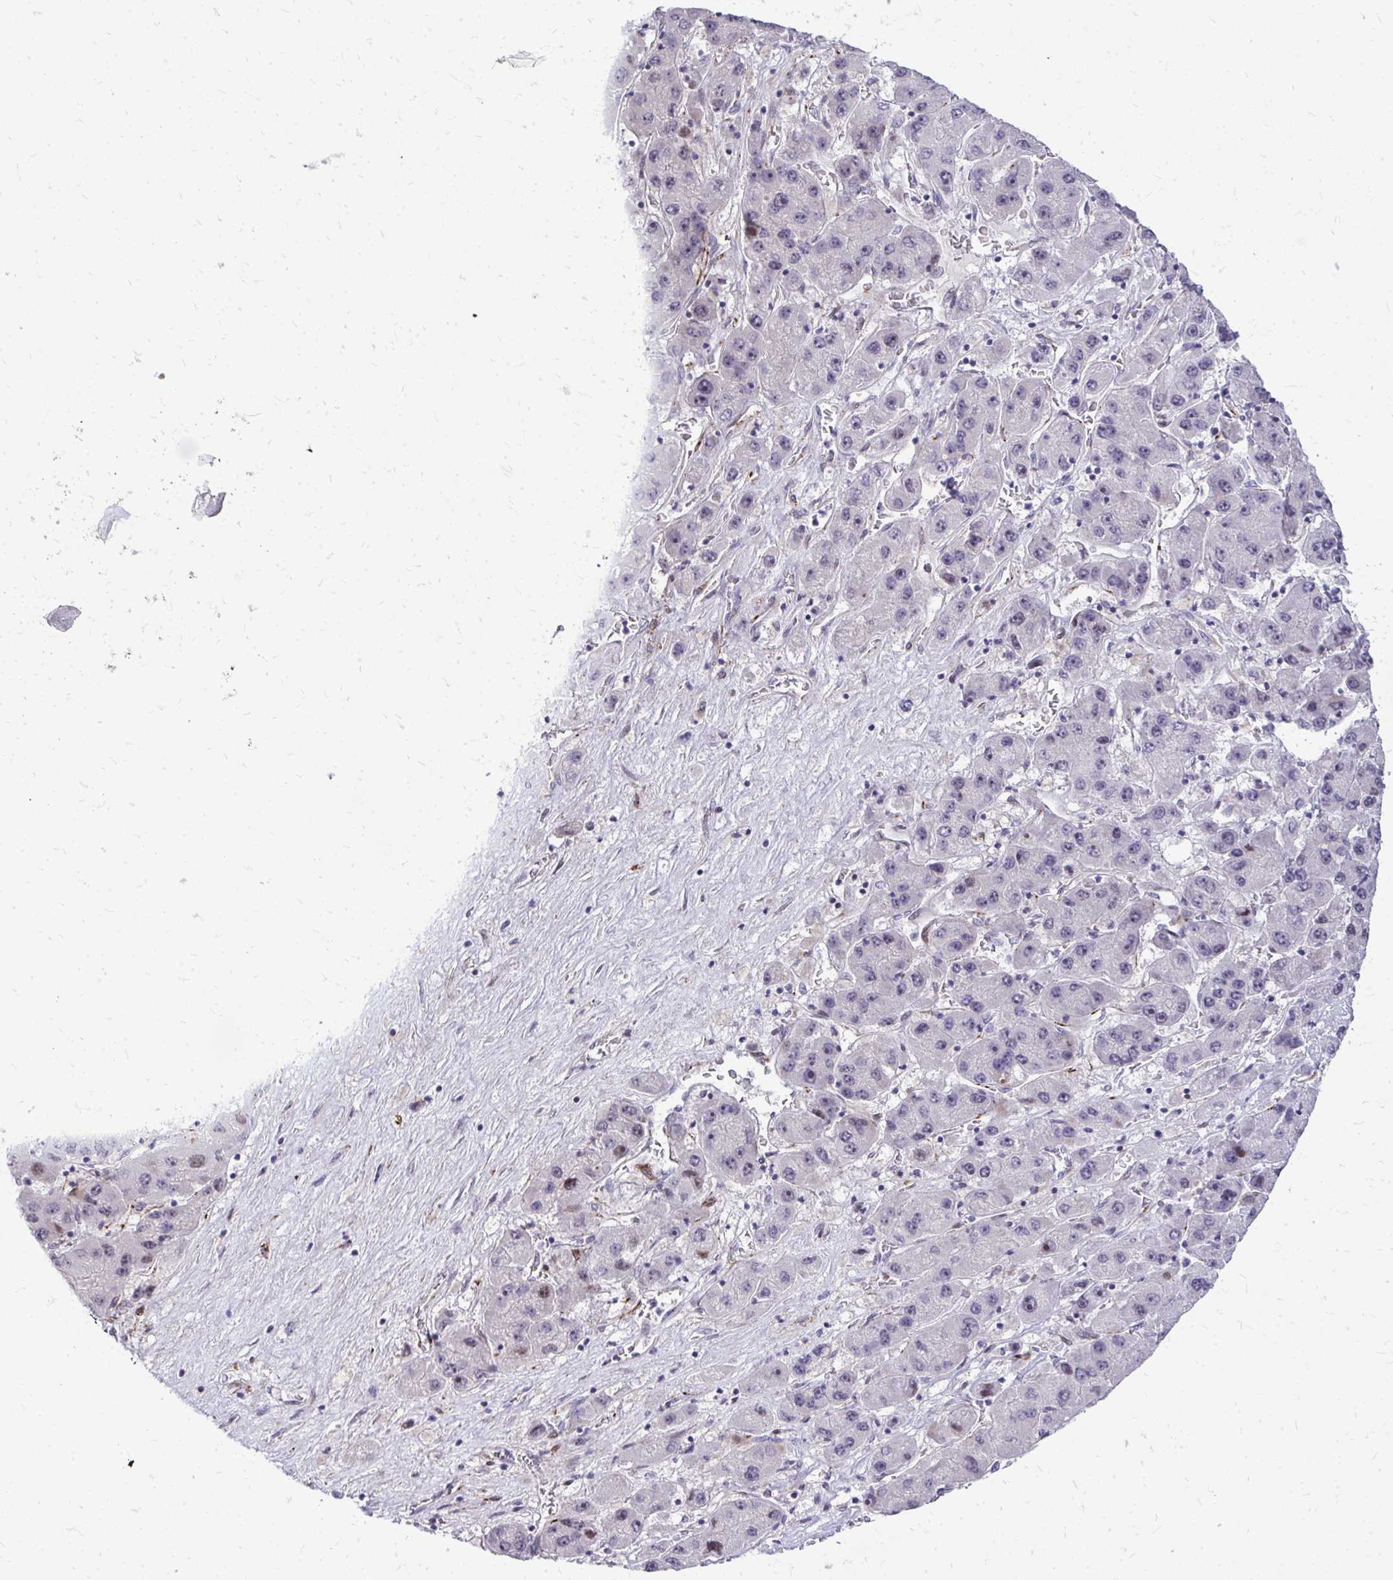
{"staining": {"intensity": "negative", "quantity": "none", "location": "none"}, "tissue": "liver cancer", "cell_type": "Tumor cells", "image_type": "cancer", "snomed": [{"axis": "morphology", "description": "Carcinoma, Hepatocellular, NOS"}, {"axis": "topography", "description": "Liver"}], "caption": "Tumor cells are negative for brown protein staining in hepatocellular carcinoma (liver).", "gene": "DLX4", "patient": {"sex": "female", "age": 61}}